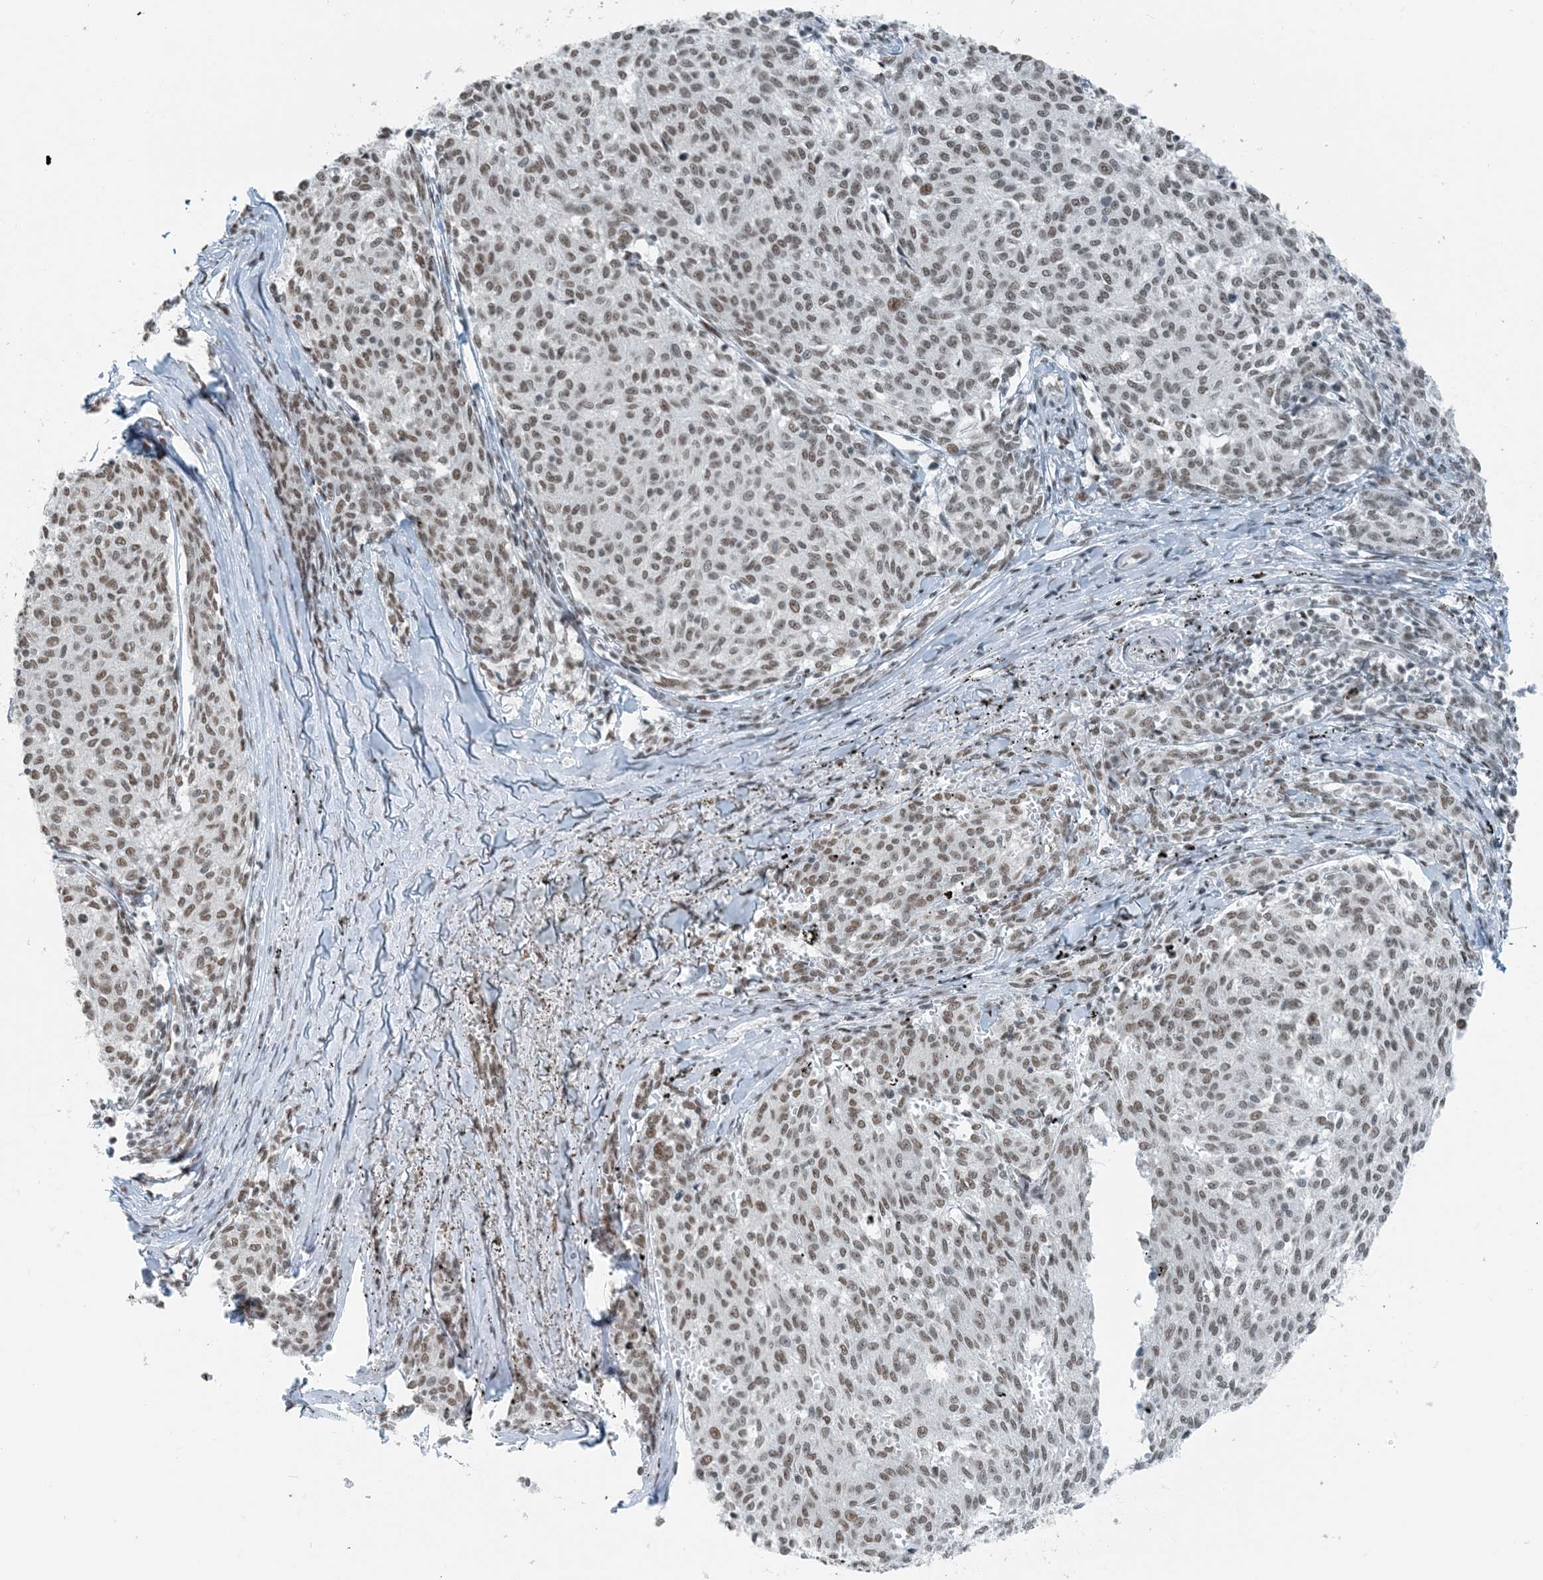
{"staining": {"intensity": "weak", "quantity": ">75%", "location": "nuclear"}, "tissue": "melanoma", "cell_type": "Tumor cells", "image_type": "cancer", "snomed": [{"axis": "morphology", "description": "Malignant melanoma, NOS"}, {"axis": "topography", "description": "Skin"}], "caption": "Malignant melanoma stained with IHC exhibits weak nuclear positivity in approximately >75% of tumor cells.", "gene": "ZNF500", "patient": {"sex": "female", "age": 72}}